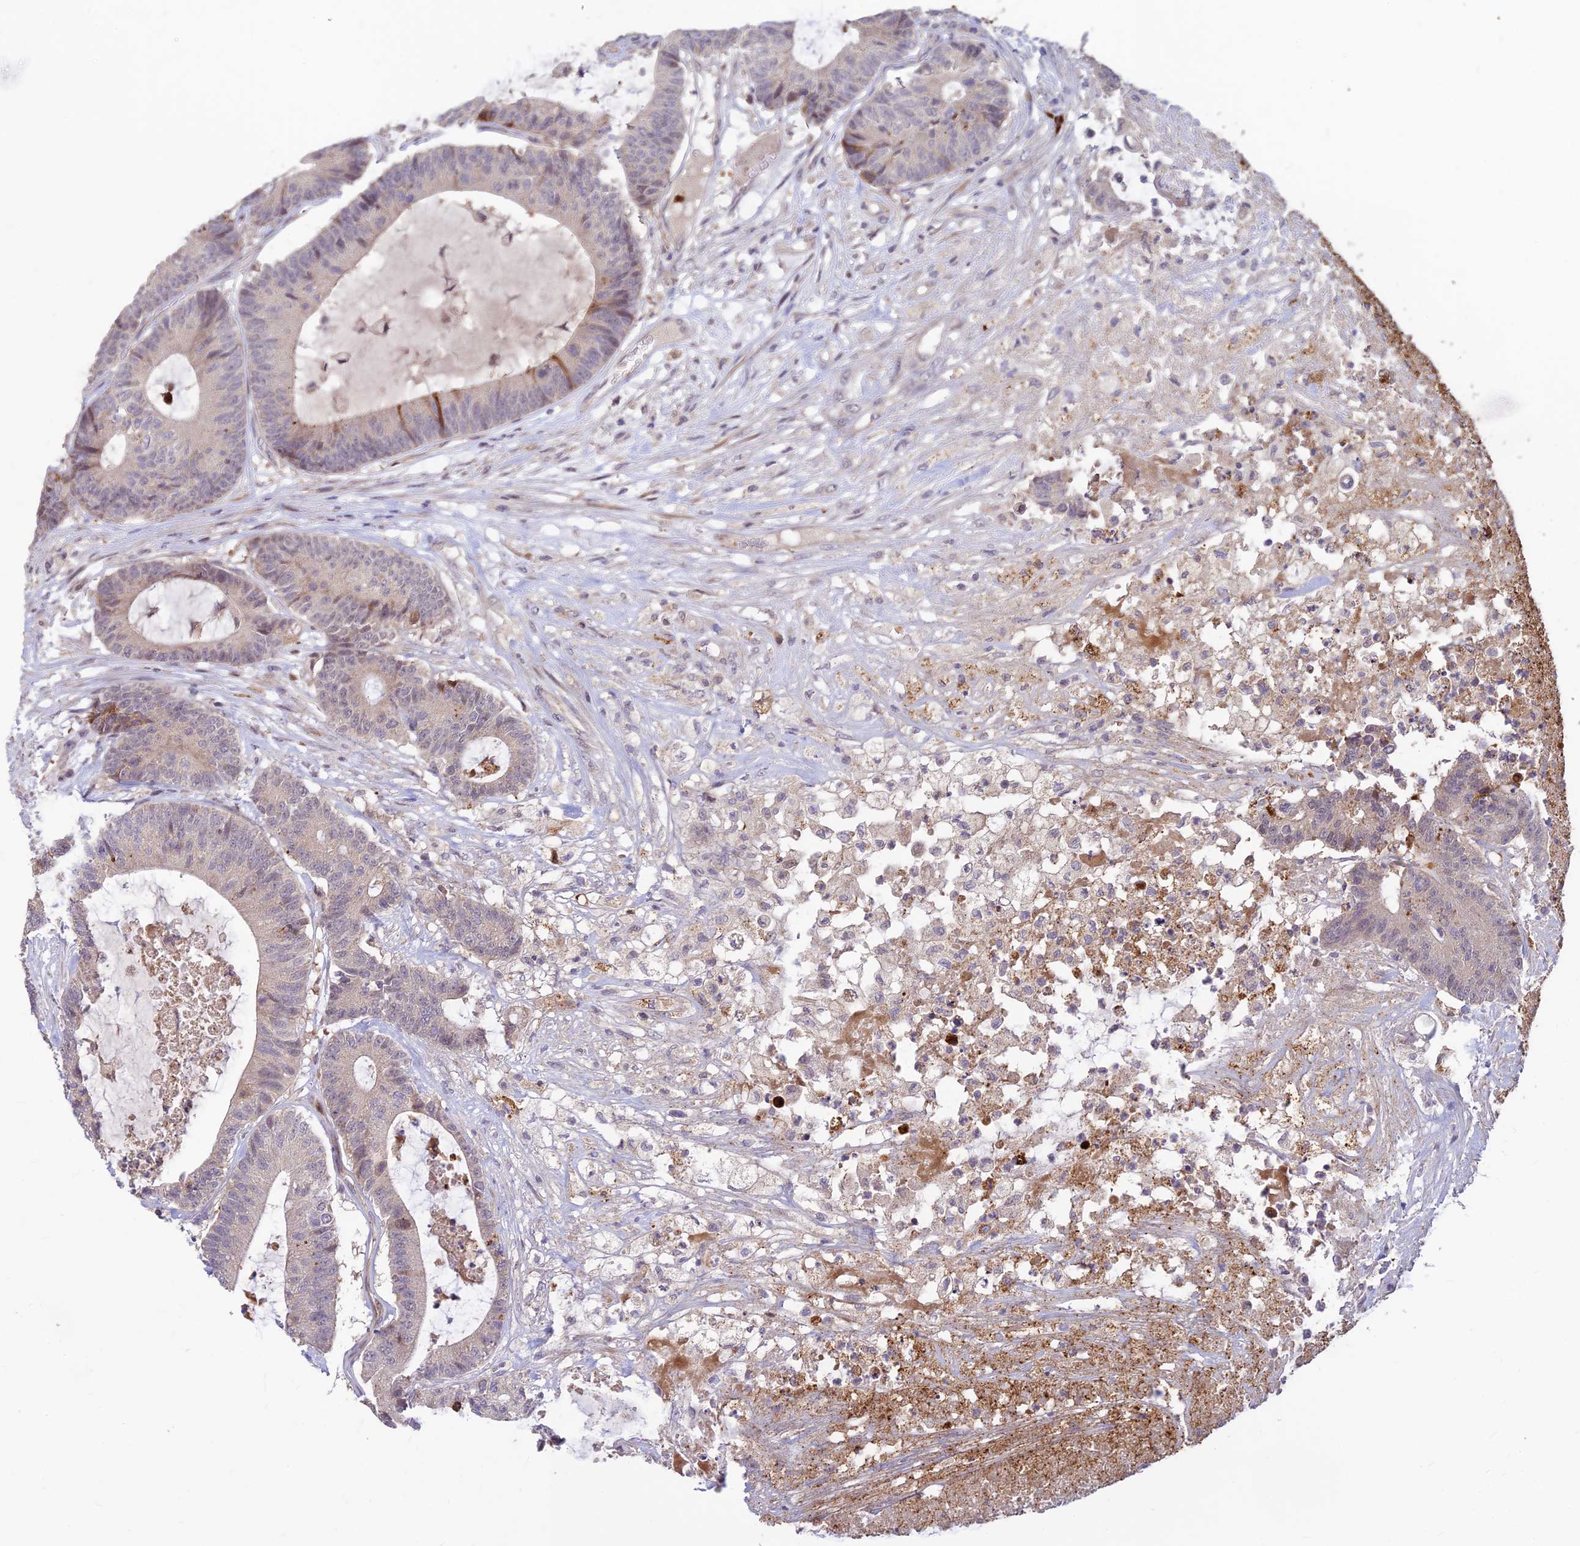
{"staining": {"intensity": "negative", "quantity": "none", "location": "none"}, "tissue": "colorectal cancer", "cell_type": "Tumor cells", "image_type": "cancer", "snomed": [{"axis": "morphology", "description": "Adenocarcinoma, NOS"}, {"axis": "topography", "description": "Colon"}], "caption": "This is an IHC micrograph of colorectal cancer (adenocarcinoma). There is no staining in tumor cells.", "gene": "ASPDH", "patient": {"sex": "female", "age": 84}}